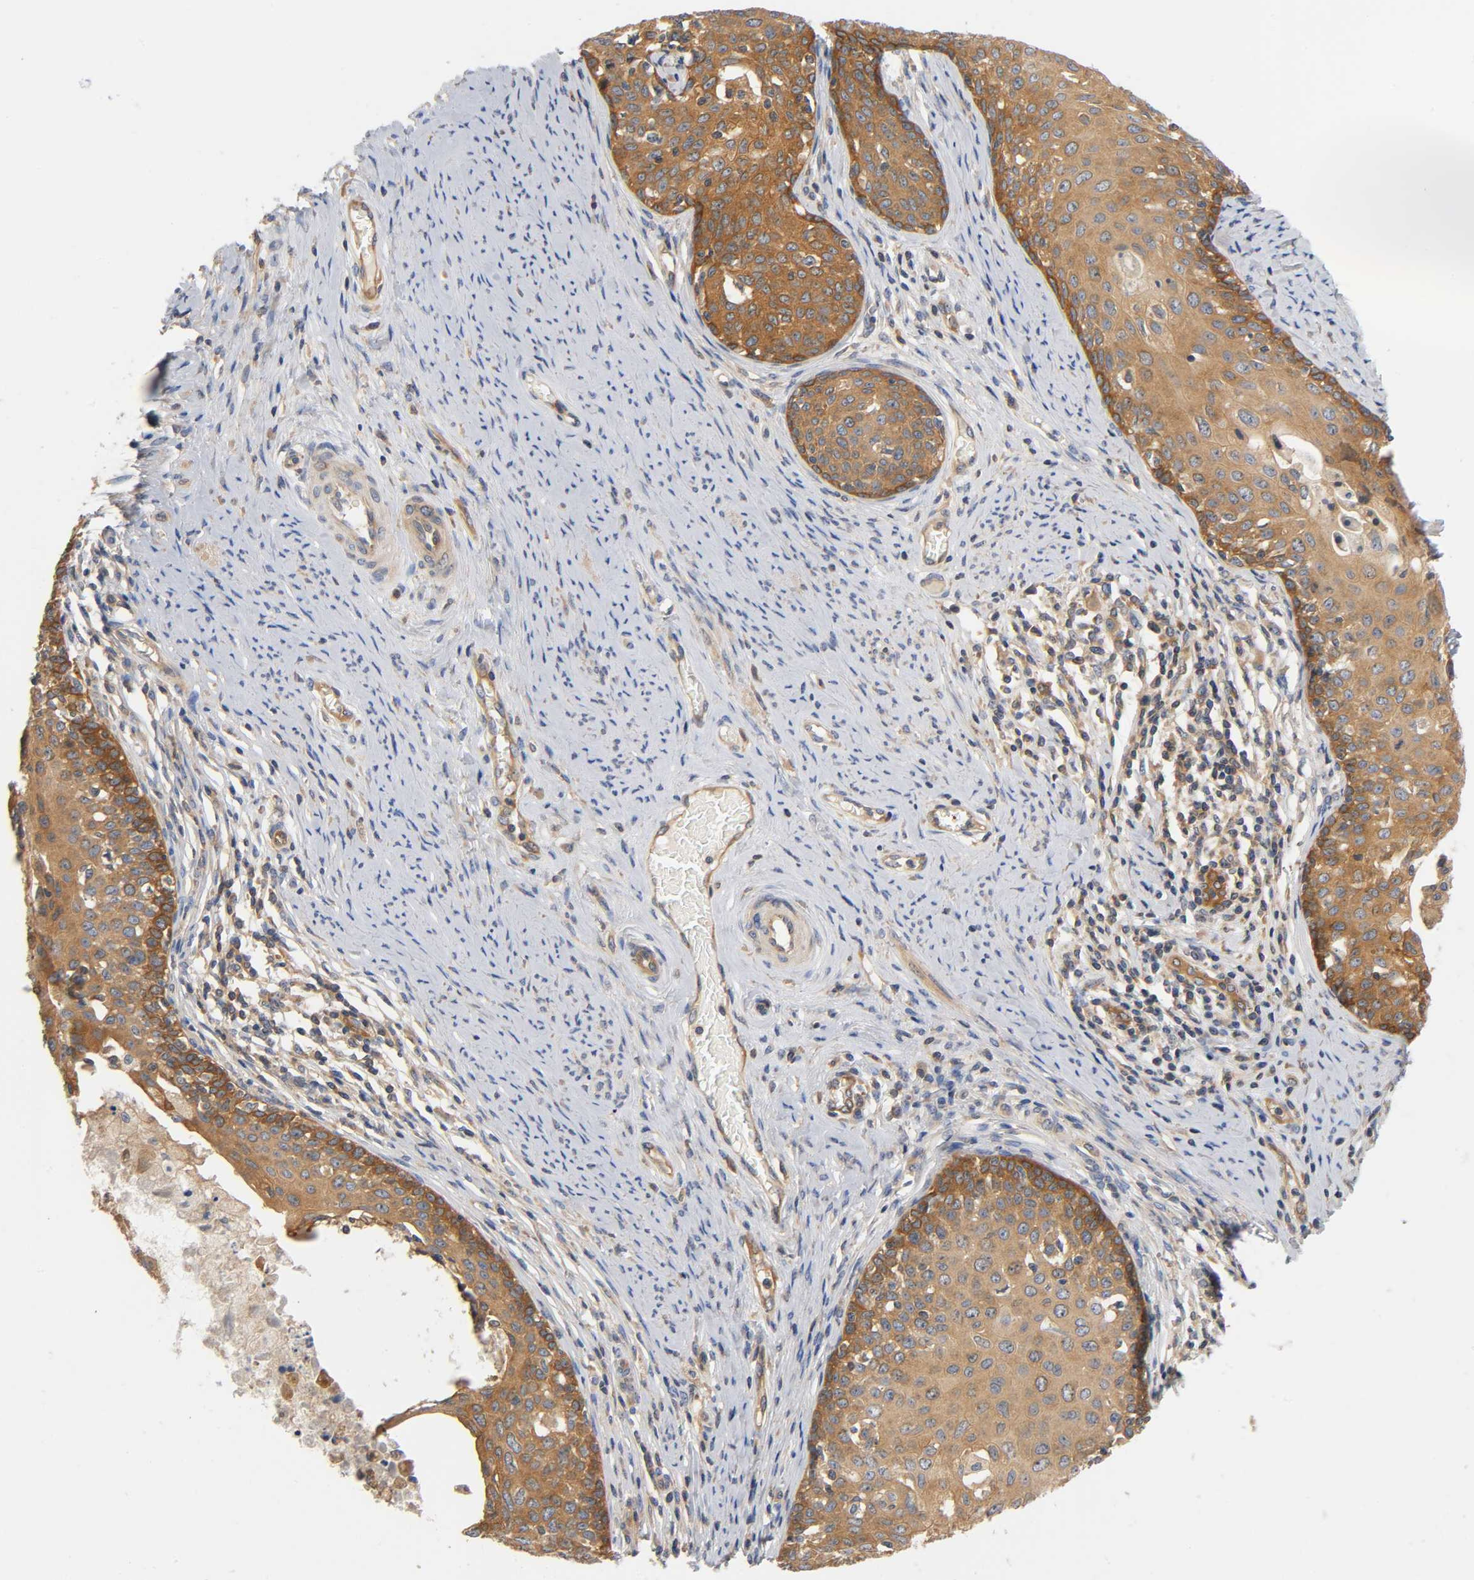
{"staining": {"intensity": "strong", "quantity": ">75%", "location": "cytoplasmic/membranous"}, "tissue": "cervical cancer", "cell_type": "Tumor cells", "image_type": "cancer", "snomed": [{"axis": "morphology", "description": "Squamous cell carcinoma, NOS"}, {"axis": "morphology", "description": "Adenocarcinoma, NOS"}, {"axis": "topography", "description": "Cervix"}], "caption": "A brown stain shows strong cytoplasmic/membranous expression of a protein in human adenocarcinoma (cervical) tumor cells.", "gene": "PRKAB1", "patient": {"sex": "female", "age": 52}}